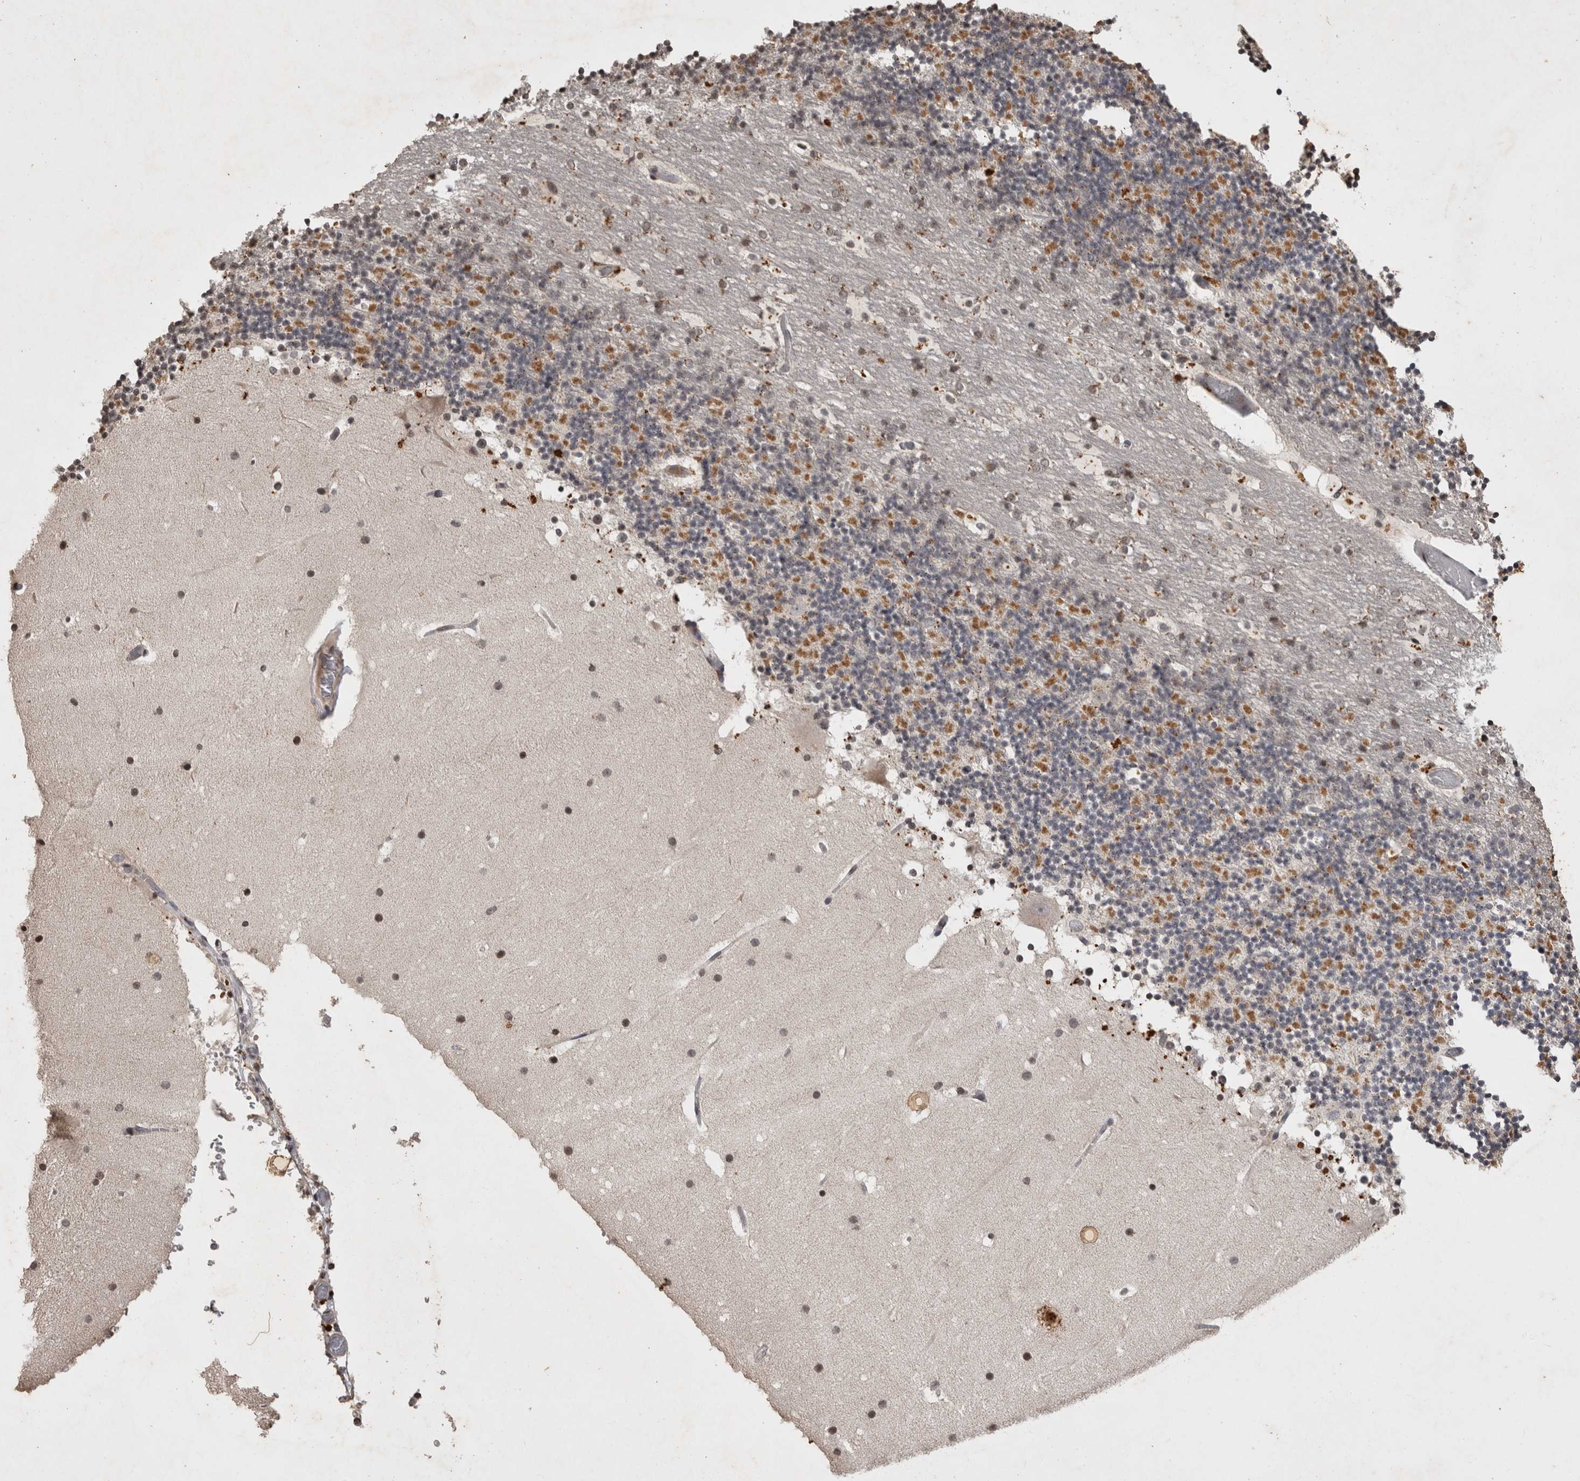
{"staining": {"intensity": "moderate", "quantity": "<25%", "location": "cytoplasmic/membranous"}, "tissue": "cerebellum", "cell_type": "Cells in granular layer", "image_type": "normal", "snomed": [{"axis": "morphology", "description": "Normal tissue, NOS"}, {"axis": "topography", "description": "Cerebellum"}], "caption": "Protein expression analysis of benign human cerebellum reveals moderate cytoplasmic/membranous expression in approximately <25% of cells in granular layer. The staining was performed using DAB (3,3'-diaminobenzidine), with brown indicating positive protein expression. Nuclei are stained blue with hematoxylin.", "gene": "HRK", "patient": {"sex": "male", "age": 57}}